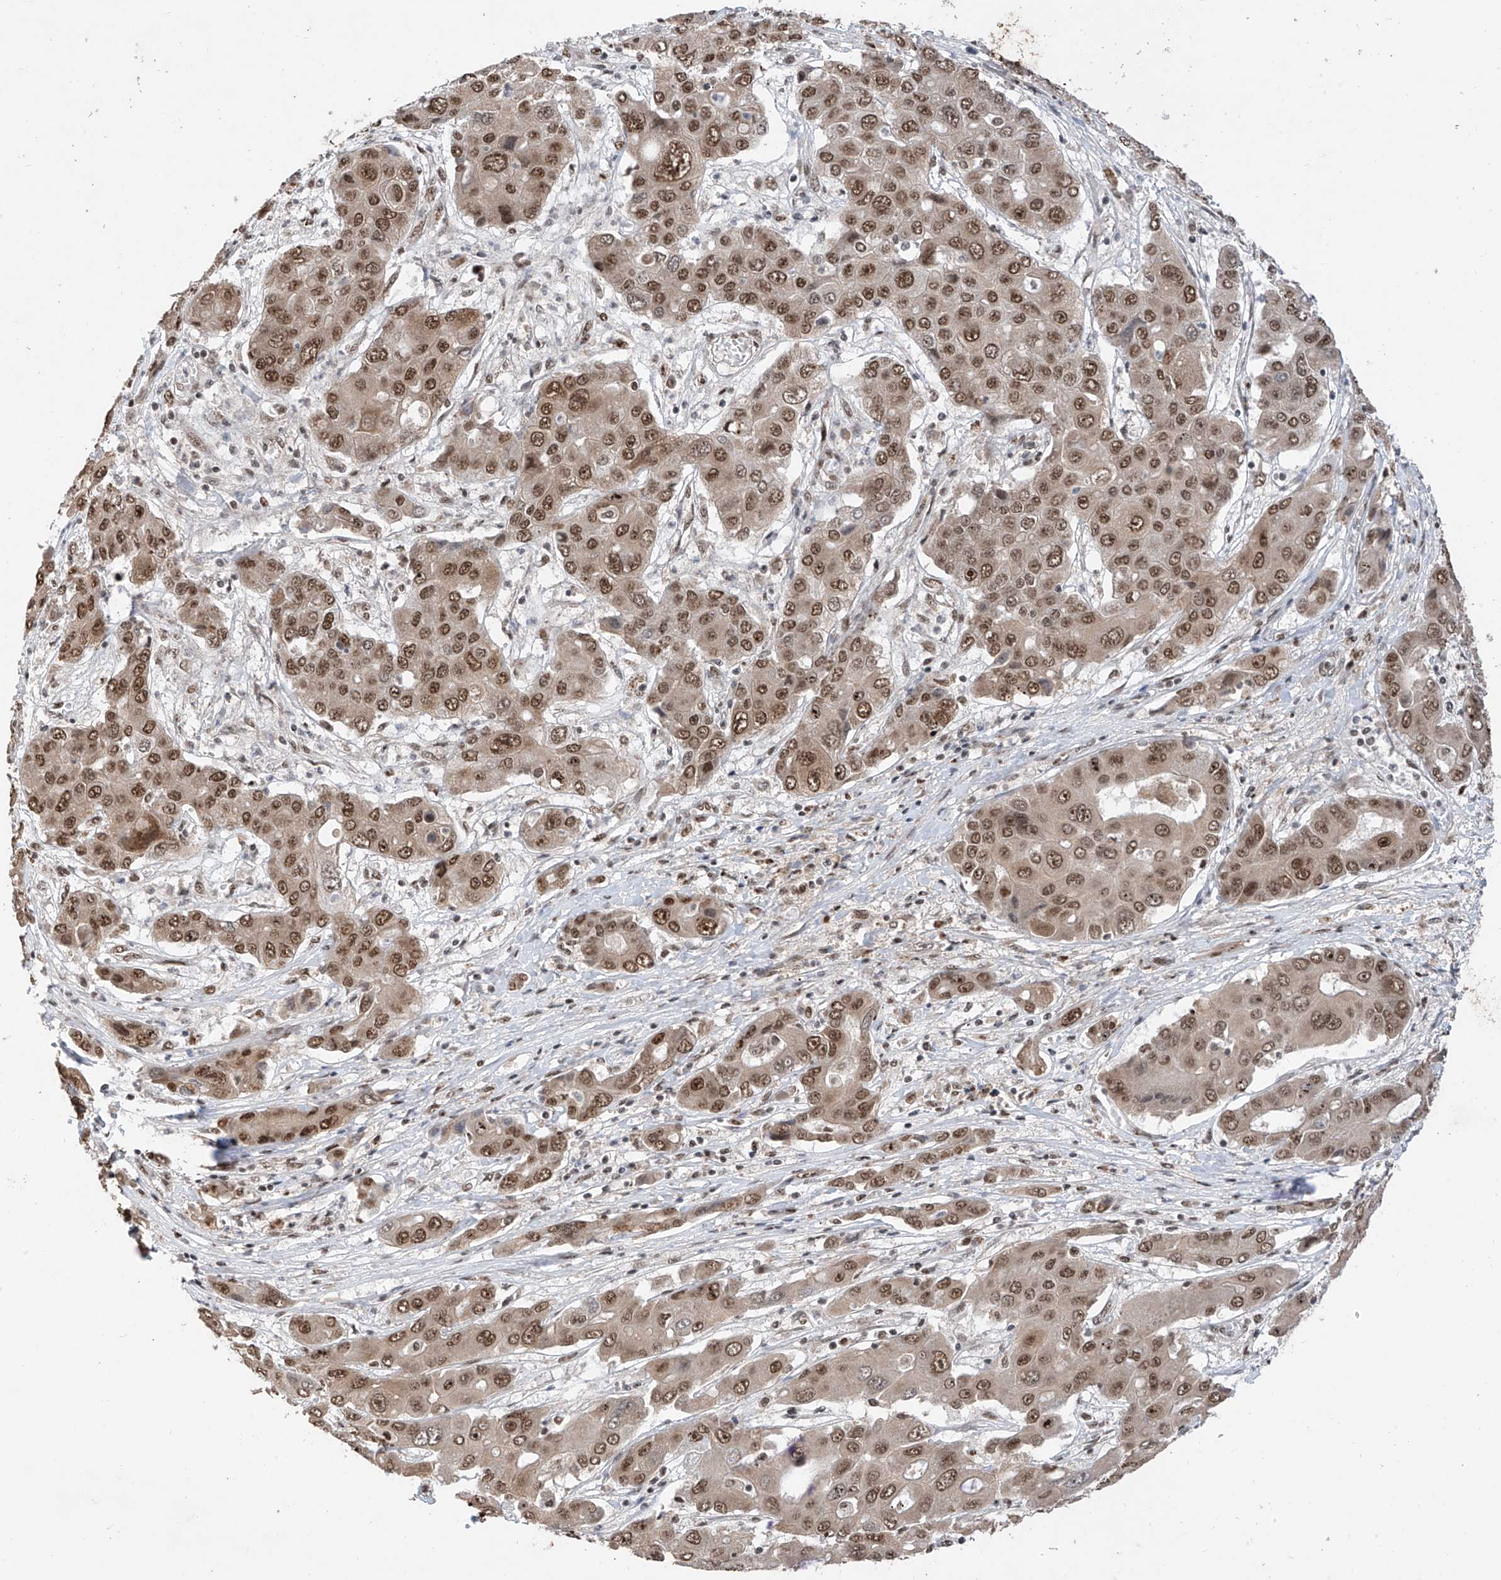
{"staining": {"intensity": "moderate", "quantity": ">75%", "location": "nuclear"}, "tissue": "liver cancer", "cell_type": "Tumor cells", "image_type": "cancer", "snomed": [{"axis": "morphology", "description": "Cholangiocarcinoma"}, {"axis": "topography", "description": "Liver"}], "caption": "Cholangiocarcinoma (liver) was stained to show a protein in brown. There is medium levels of moderate nuclear staining in approximately >75% of tumor cells.", "gene": "RPAIN", "patient": {"sex": "male", "age": 67}}